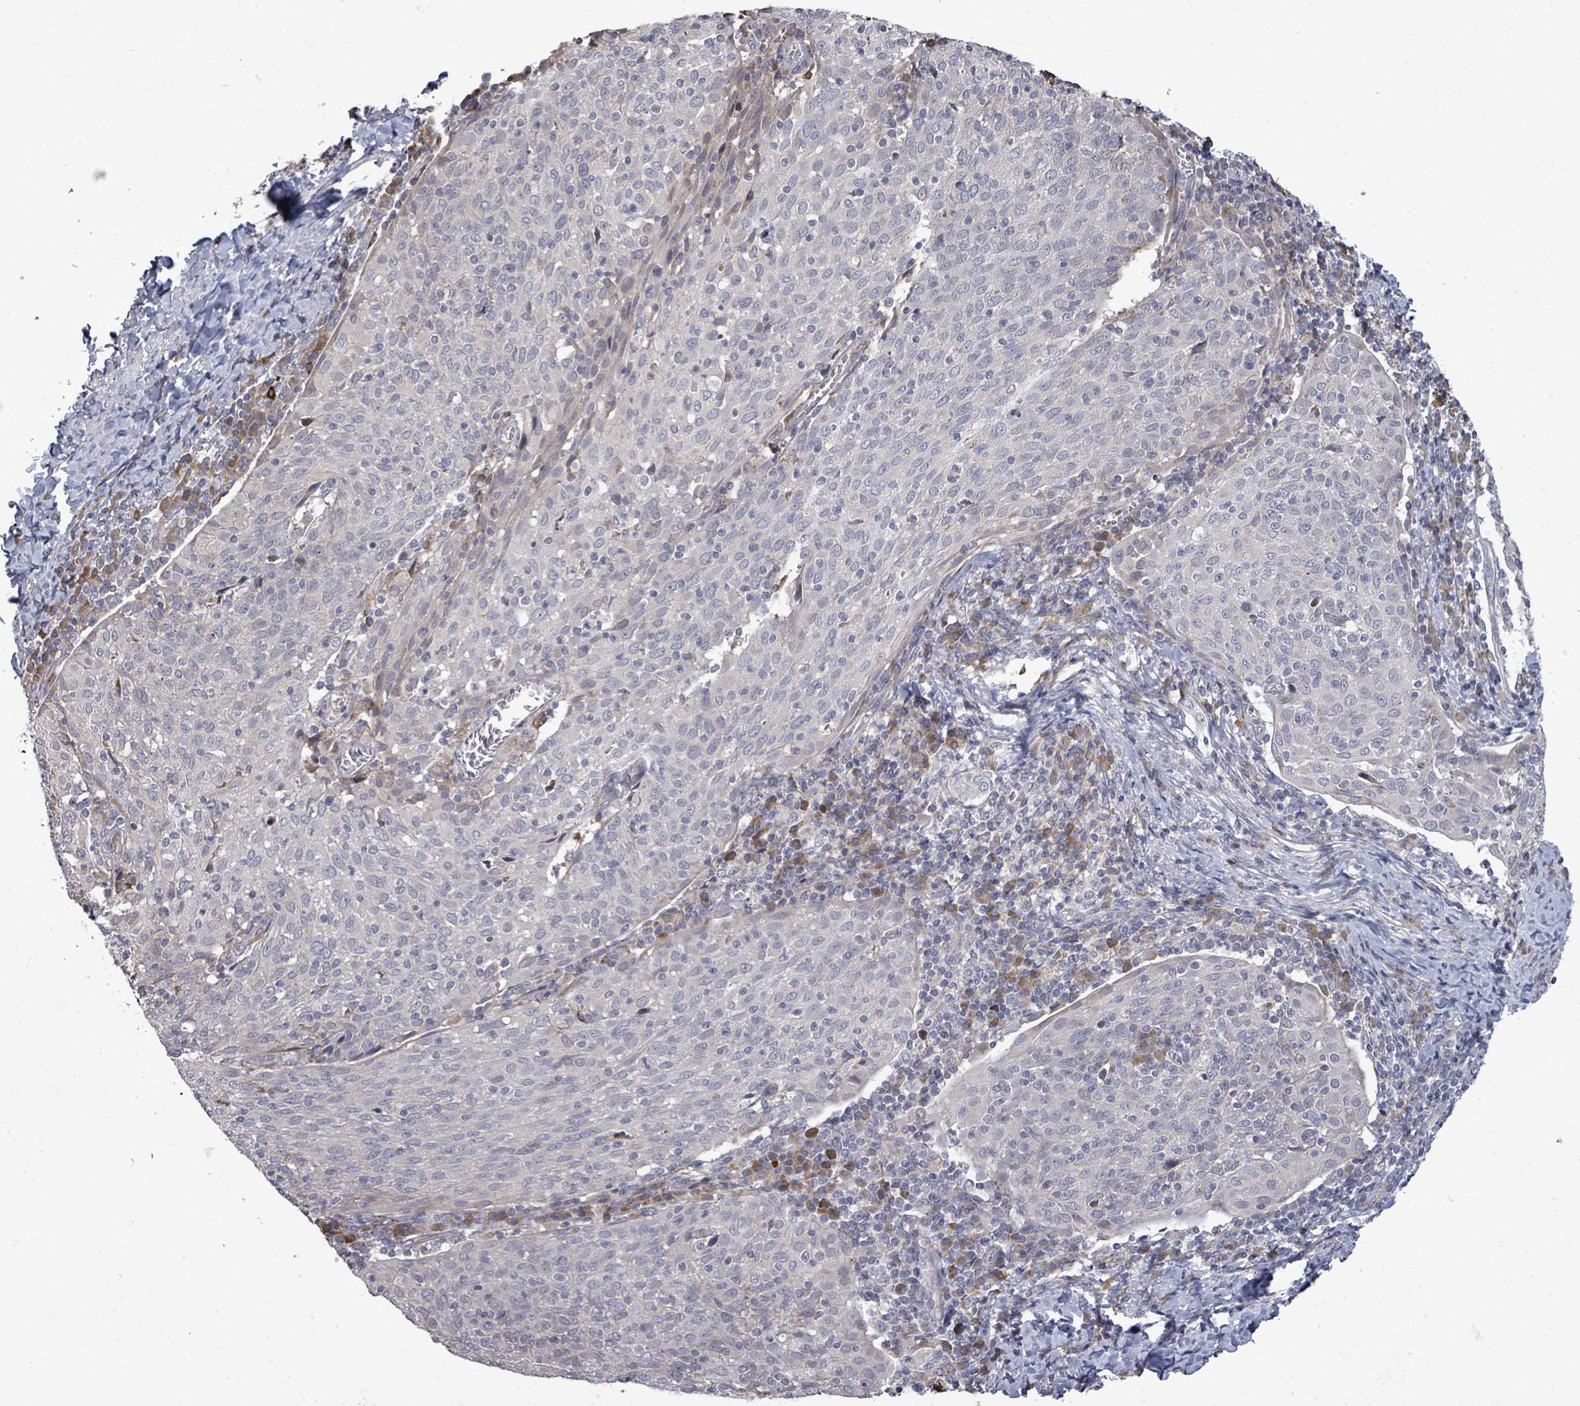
{"staining": {"intensity": "negative", "quantity": "none", "location": "none"}, "tissue": "cervical cancer", "cell_type": "Tumor cells", "image_type": "cancer", "snomed": [{"axis": "morphology", "description": "Squamous cell carcinoma, NOS"}, {"axis": "topography", "description": "Cervix"}], "caption": "Immunohistochemistry (IHC) histopathology image of neoplastic tissue: human cervical squamous cell carcinoma stained with DAB demonstrates no significant protein expression in tumor cells.", "gene": "POMGNT2", "patient": {"sex": "female", "age": 52}}